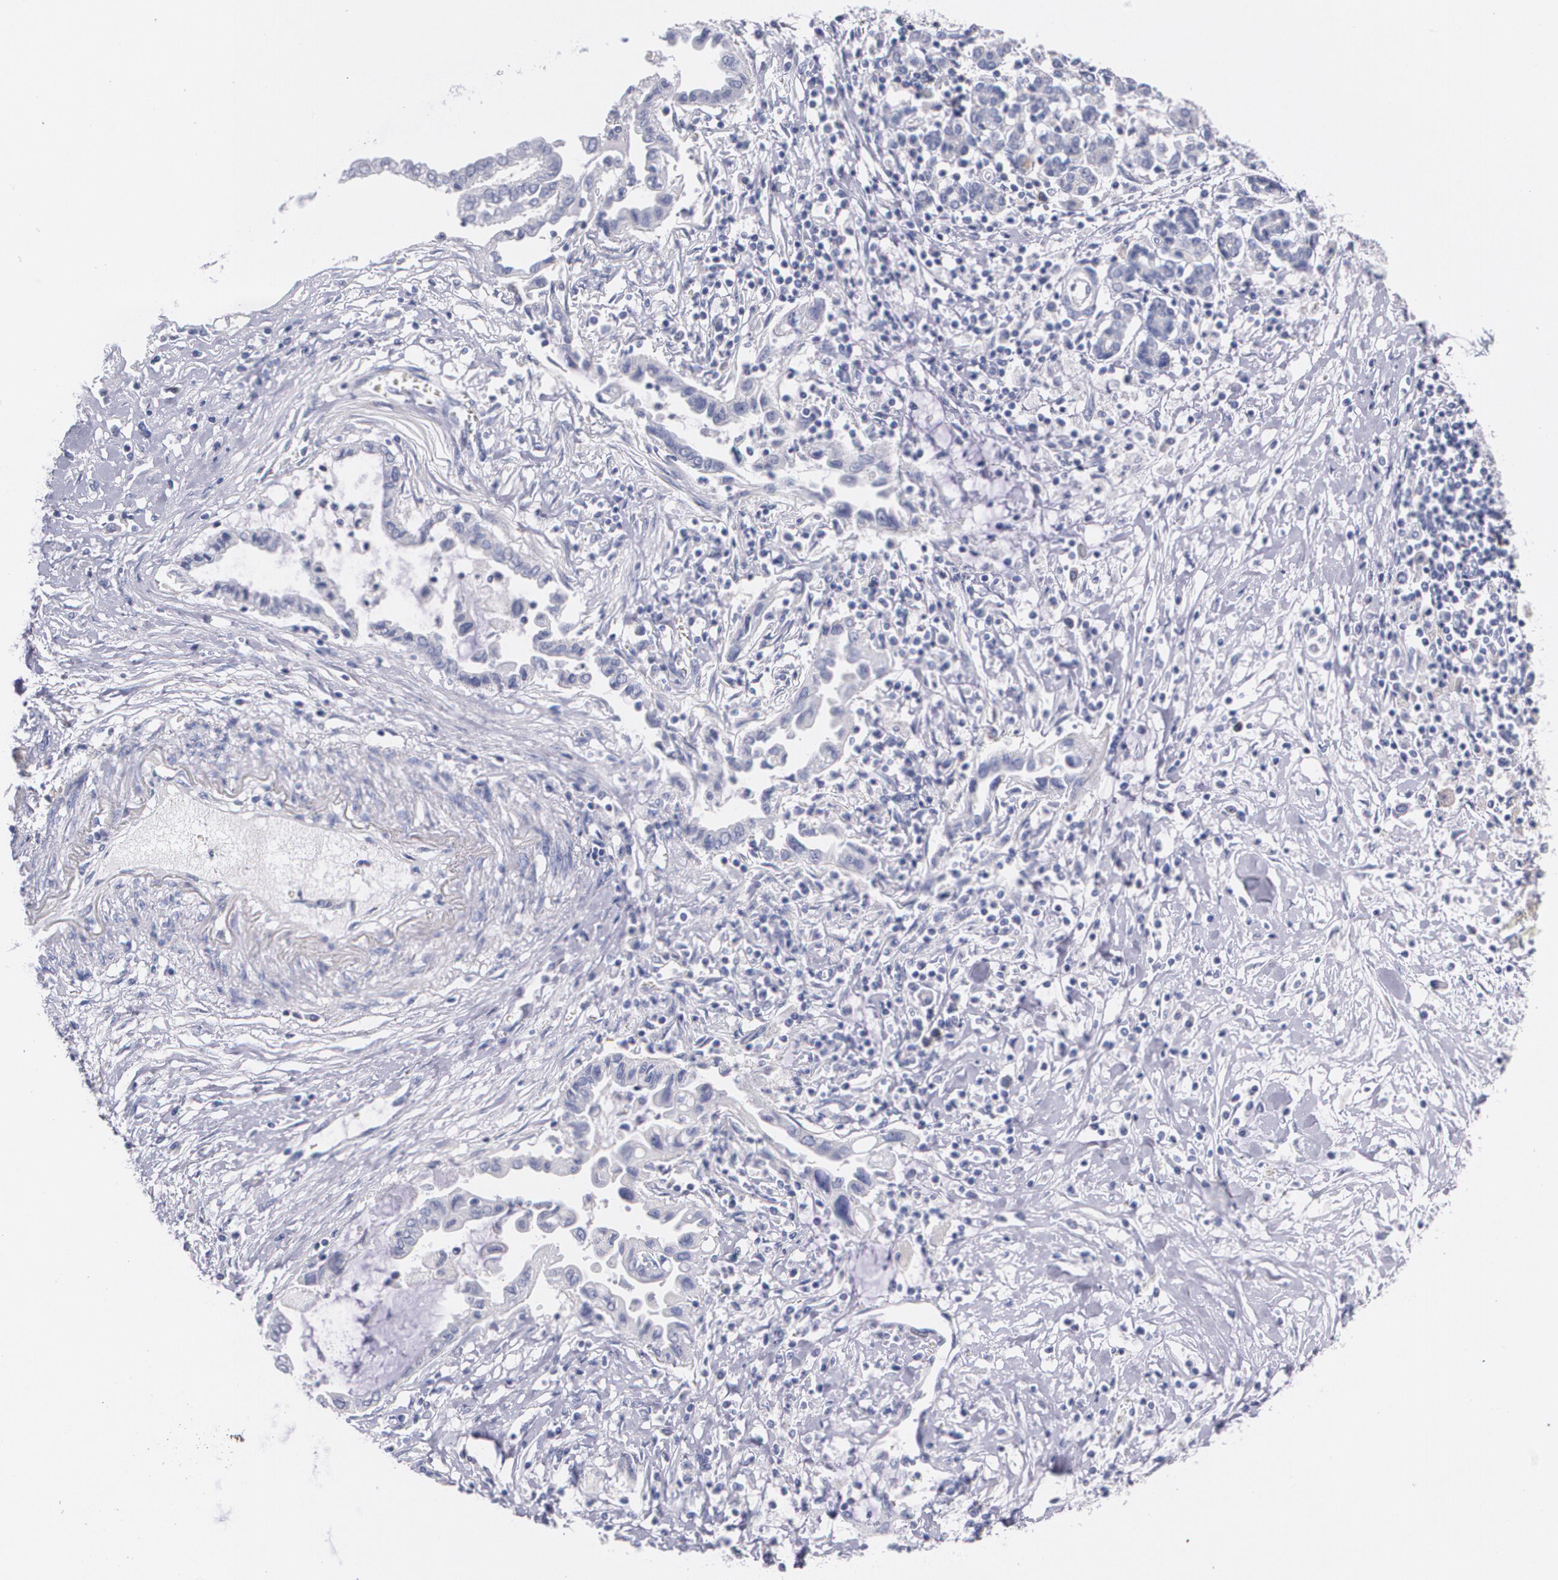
{"staining": {"intensity": "negative", "quantity": "none", "location": "none"}, "tissue": "pancreatic cancer", "cell_type": "Tumor cells", "image_type": "cancer", "snomed": [{"axis": "morphology", "description": "Adenocarcinoma, NOS"}, {"axis": "topography", "description": "Pancreas"}], "caption": "A micrograph of human adenocarcinoma (pancreatic) is negative for staining in tumor cells.", "gene": "HMMR", "patient": {"sex": "female", "age": 57}}